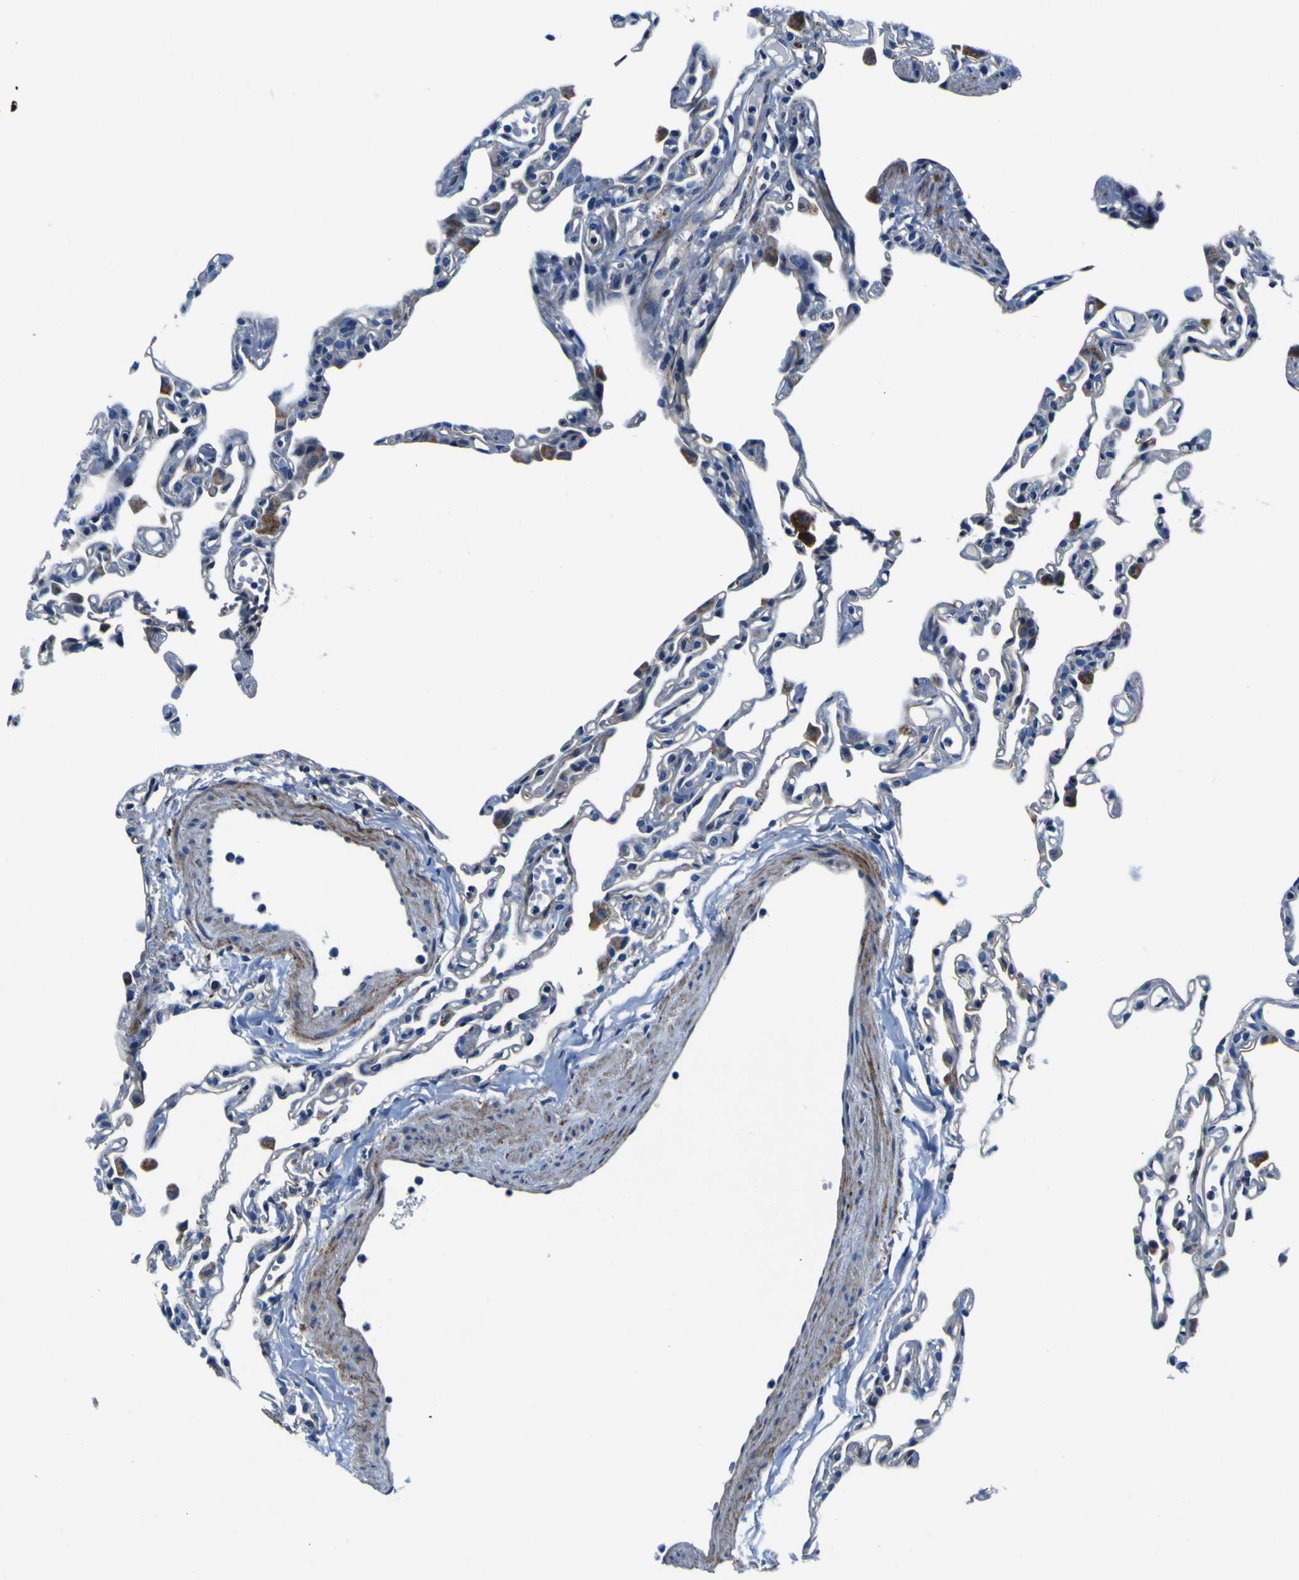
{"staining": {"intensity": "weak", "quantity": "<25%", "location": "cytoplasmic/membranous"}, "tissue": "lung", "cell_type": "Alveolar cells", "image_type": "normal", "snomed": [{"axis": "morphology", "description": "Normal tissue, NOS"}, {"axis": "topography", "description": "Lung"}], "caption": "Lung stained for a protein using immunohistochemistry displays no staining alveolar cells.", "gene": "AGAP3", "patient": {"sex": "female", "age": 49}}